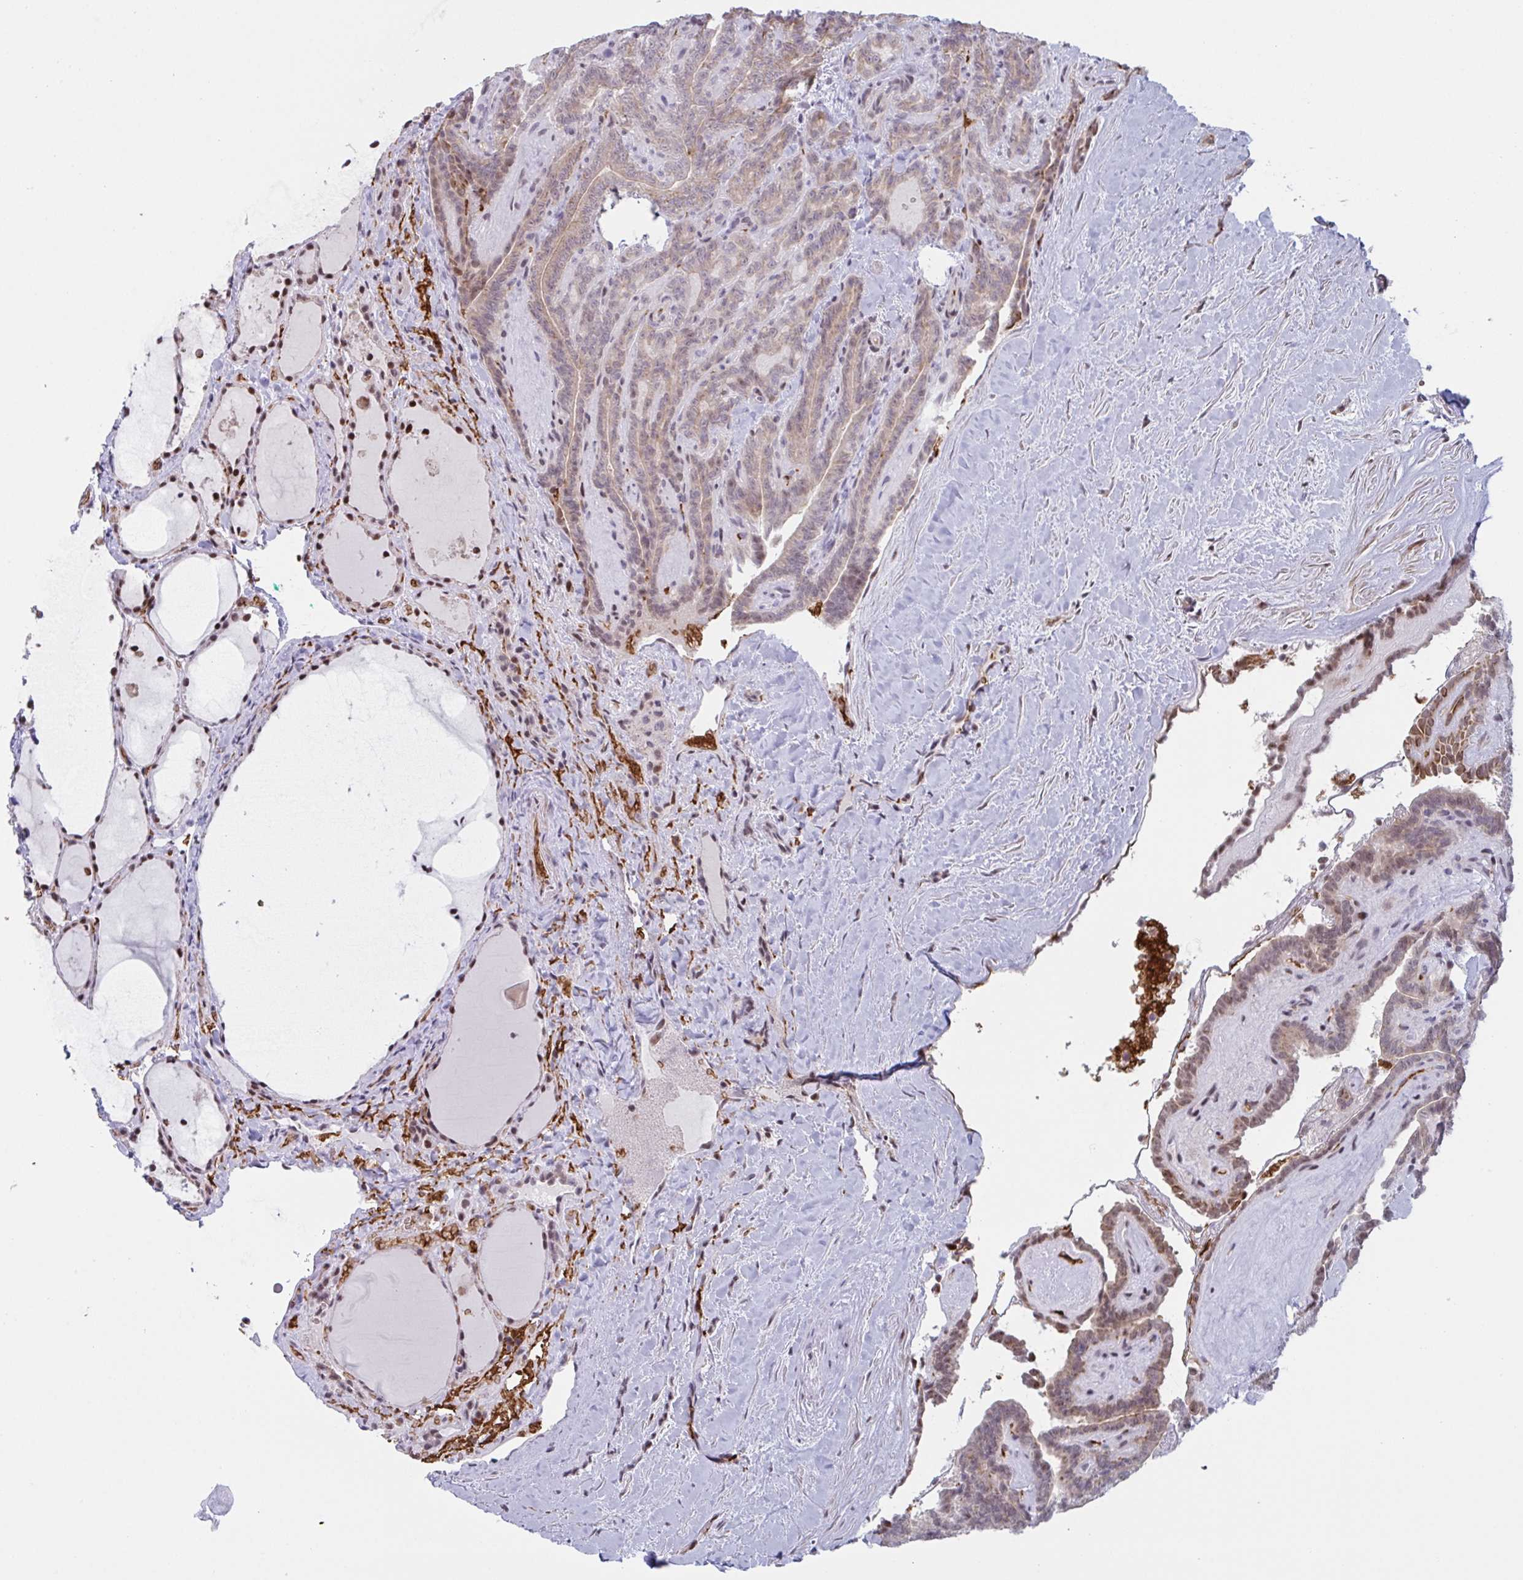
{"staining": {"intensity": "moderate", "quantity": "25%-75%", "location": "cytoplasmic/membranous,nuclear"}, "tissue": "thyroid cancer", "cell_type": "Tumor cells", "image_type": "cancer", "snomed": [{"axis": "morphology", "description": "Papillary adenocarcinoma, NOS"}, {"axis": "topography", "description": "Thyroid gland"}], "caption": "Human thyroid cancer (papillary adenocarcinoma) stained with a protein marker reveals moderate staining in tumor cells.", "gene": "NLRP13", "patient": {"sex": "female", "age": 21}}